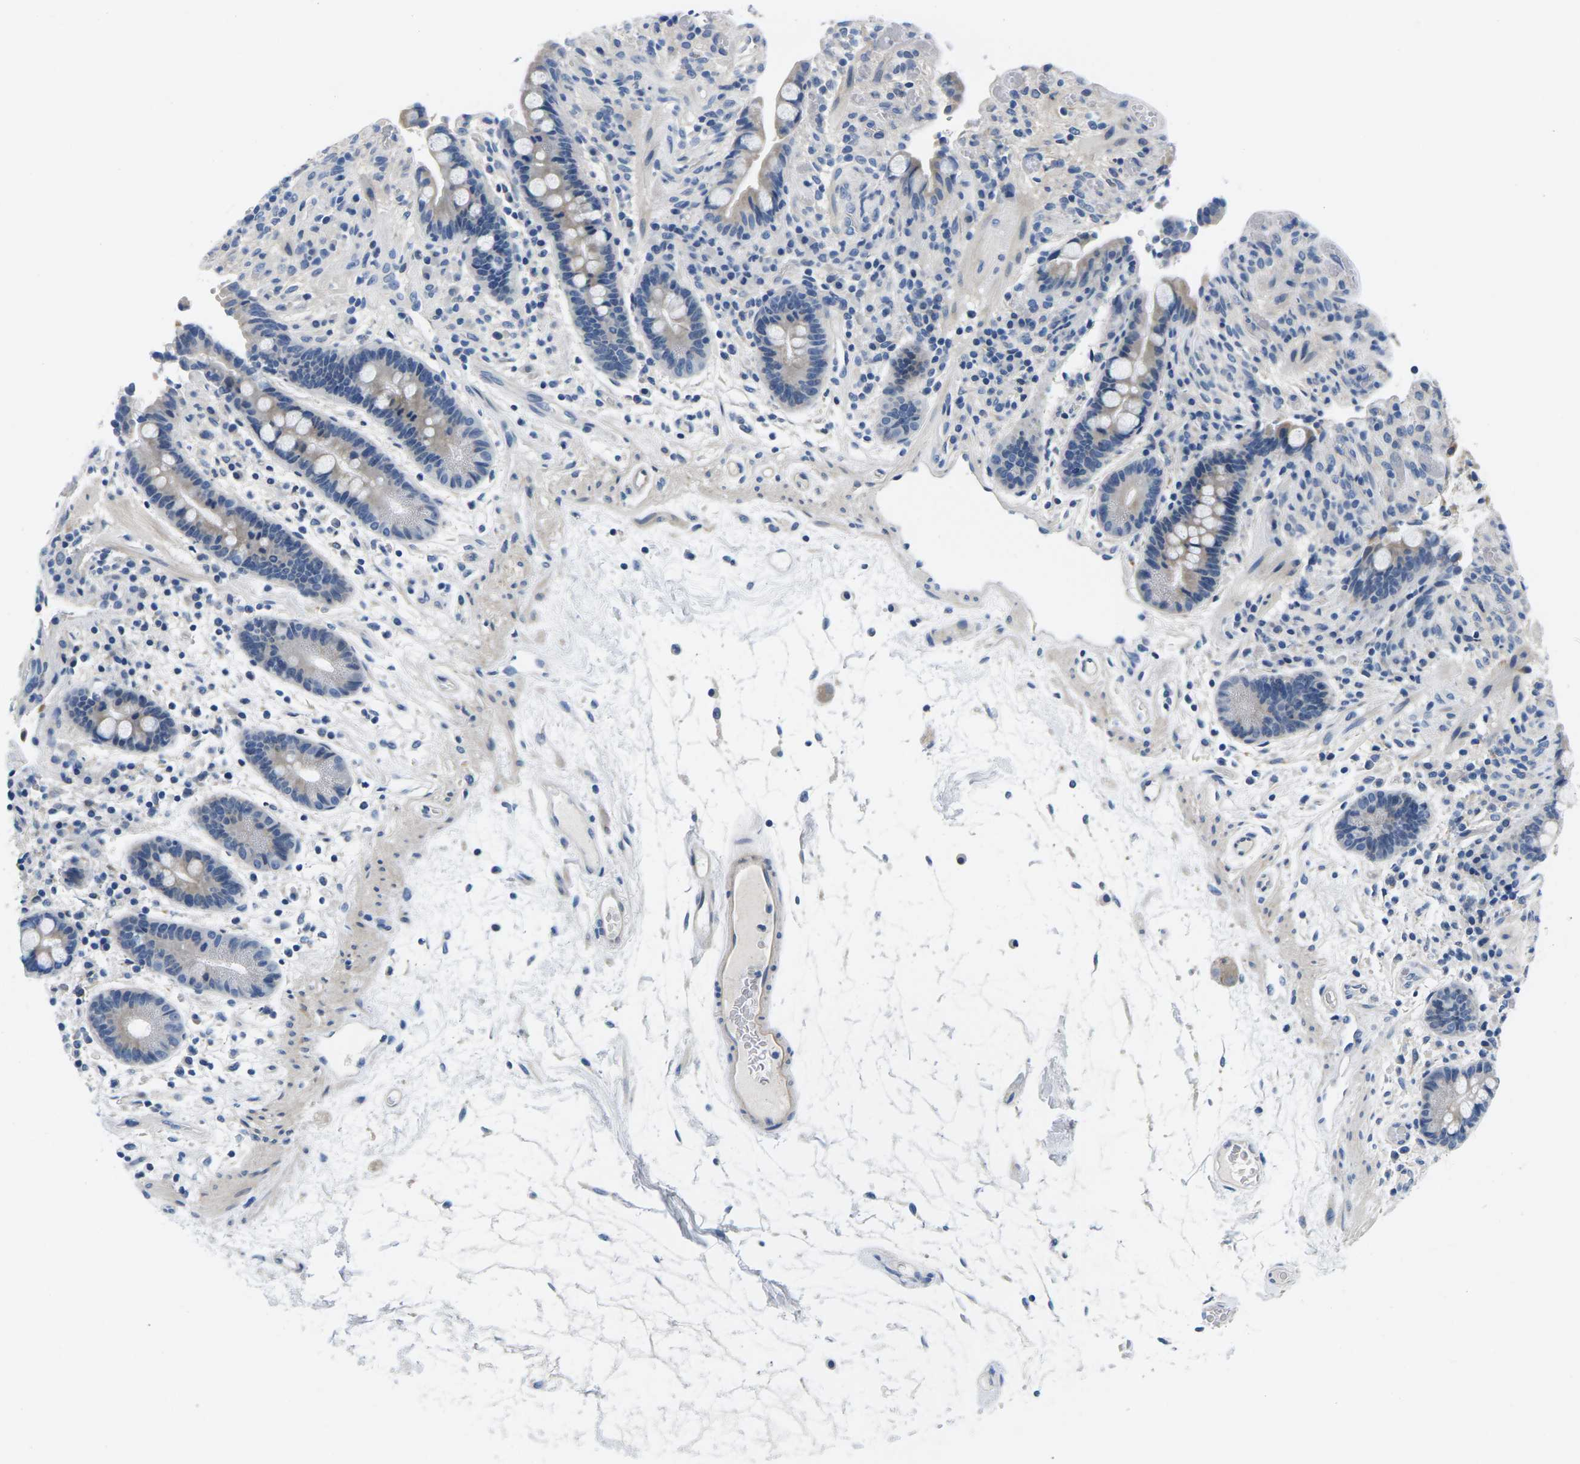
{"staining": {"intensity": "negative", "quantity": "none", "location": "none"}, "tissue": "colon", "cell_type": "Endothelial cells", "image_type": "normal", "snomed": [{"axis": "morphology", "description": "Normal tissue, NOS"}, {"axis": "topography", "description": "Colon"}], "caption": "Immunohistochemistry photomicrograph of benign colon: human colon stained with DAB exhibits no significant protein positivity in endothelial cells. The staining is performed using DAB brown chromogen with nuclei counter-stained in using hematoxylin.", "gene": "TSPAN2", "patient": {"sex": "male", "age": 73}}